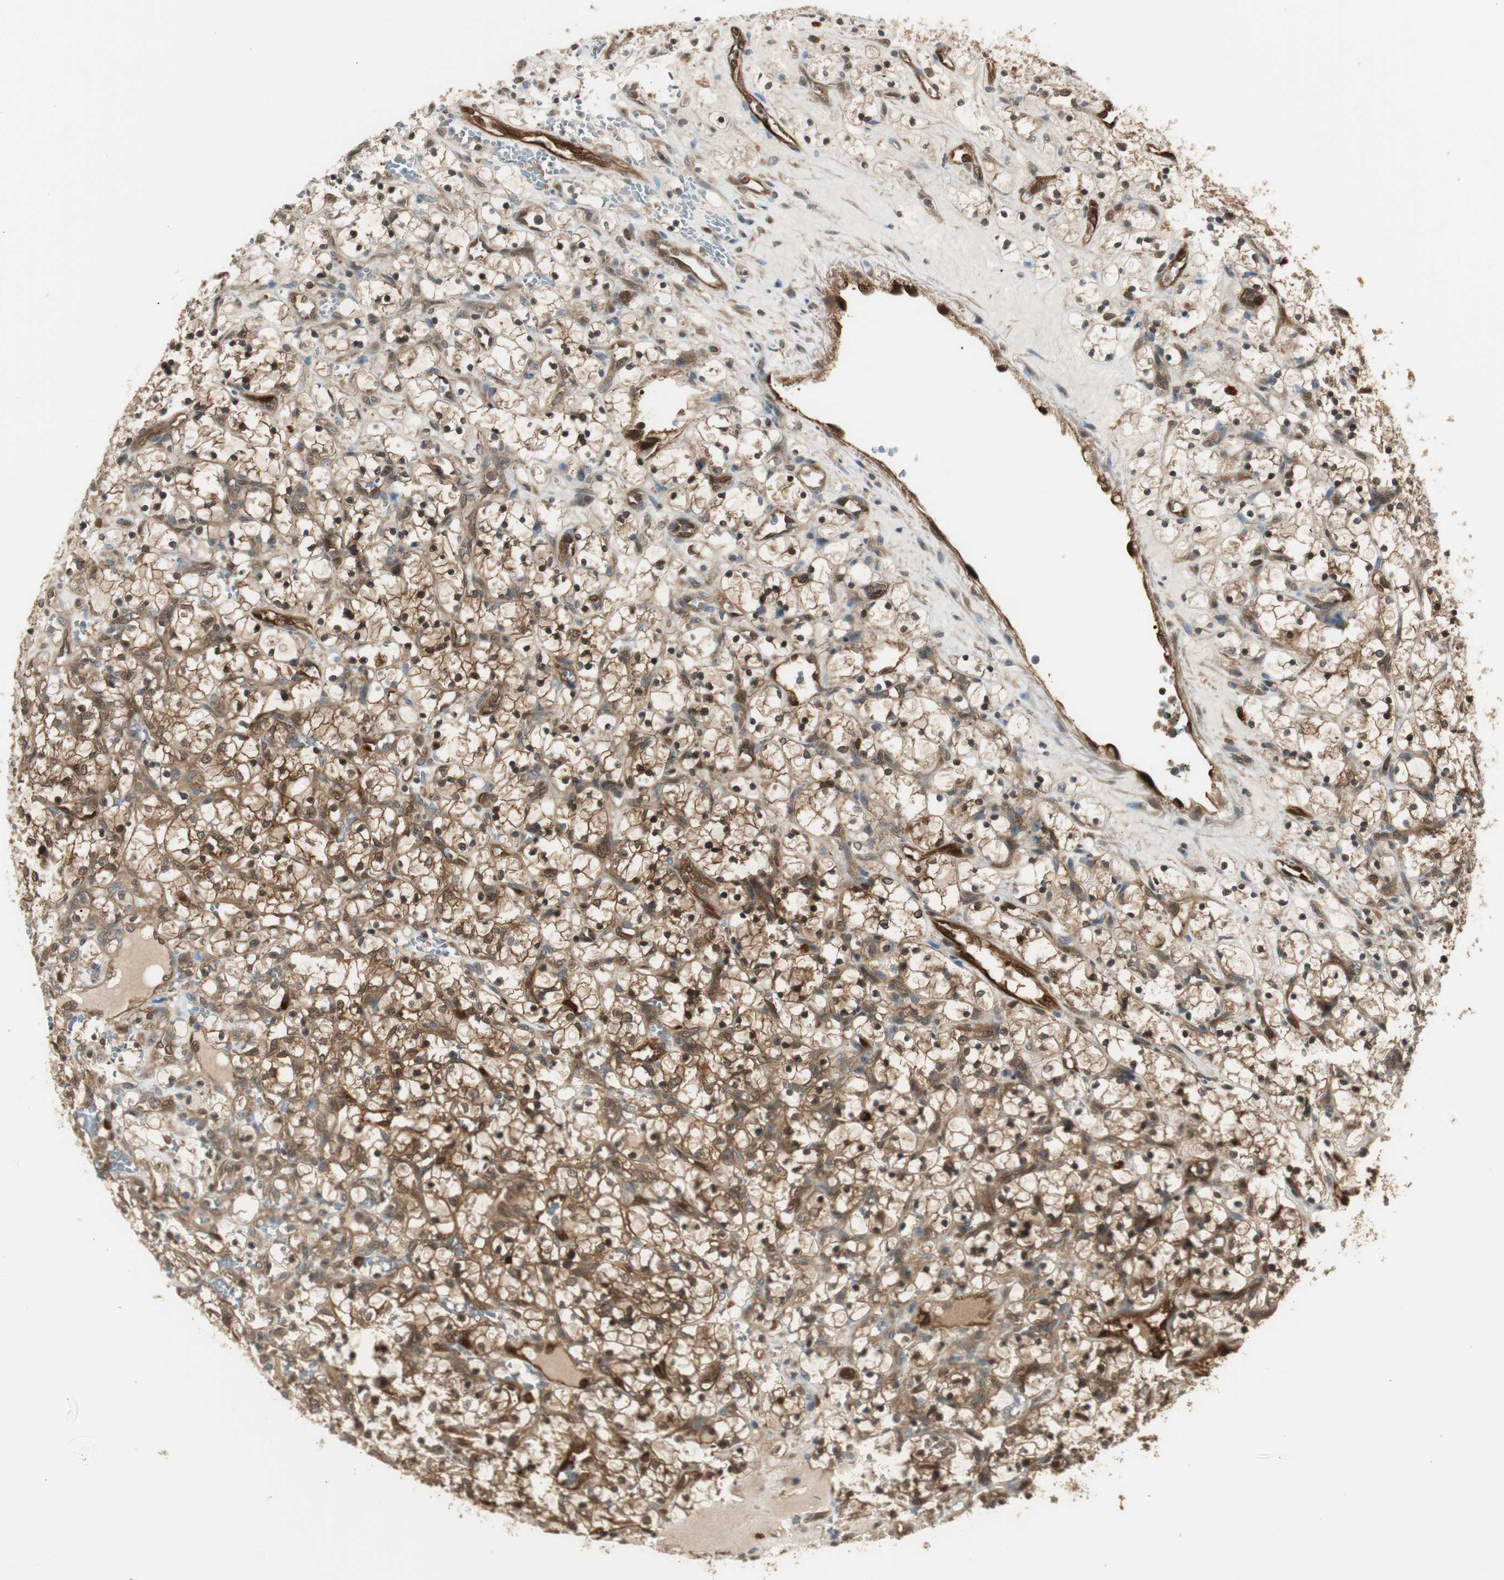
{"staining": {"intensity": "strong", "quantity": ">75%", "location": "cytoplasmic/membranous,nuclear"}, "tissue": "renal cancer", "cell_type": "Tumor cells", "image_type": "cancer", "snomed": [{"axis": "morphology", "description": "Adenocarcinoma, NOS"}, {"axis": "topography", "description": "Kidney"}], "caption": "IHC (DAB) staining of human adenocarcinoma (renal) demonstrates strong cytoplasmic/membranous and nuclear protein staining in approximately >75% of tumor cells.", "gene": "SERPINB6", "patient": {"sex": "female", "age": 69}}